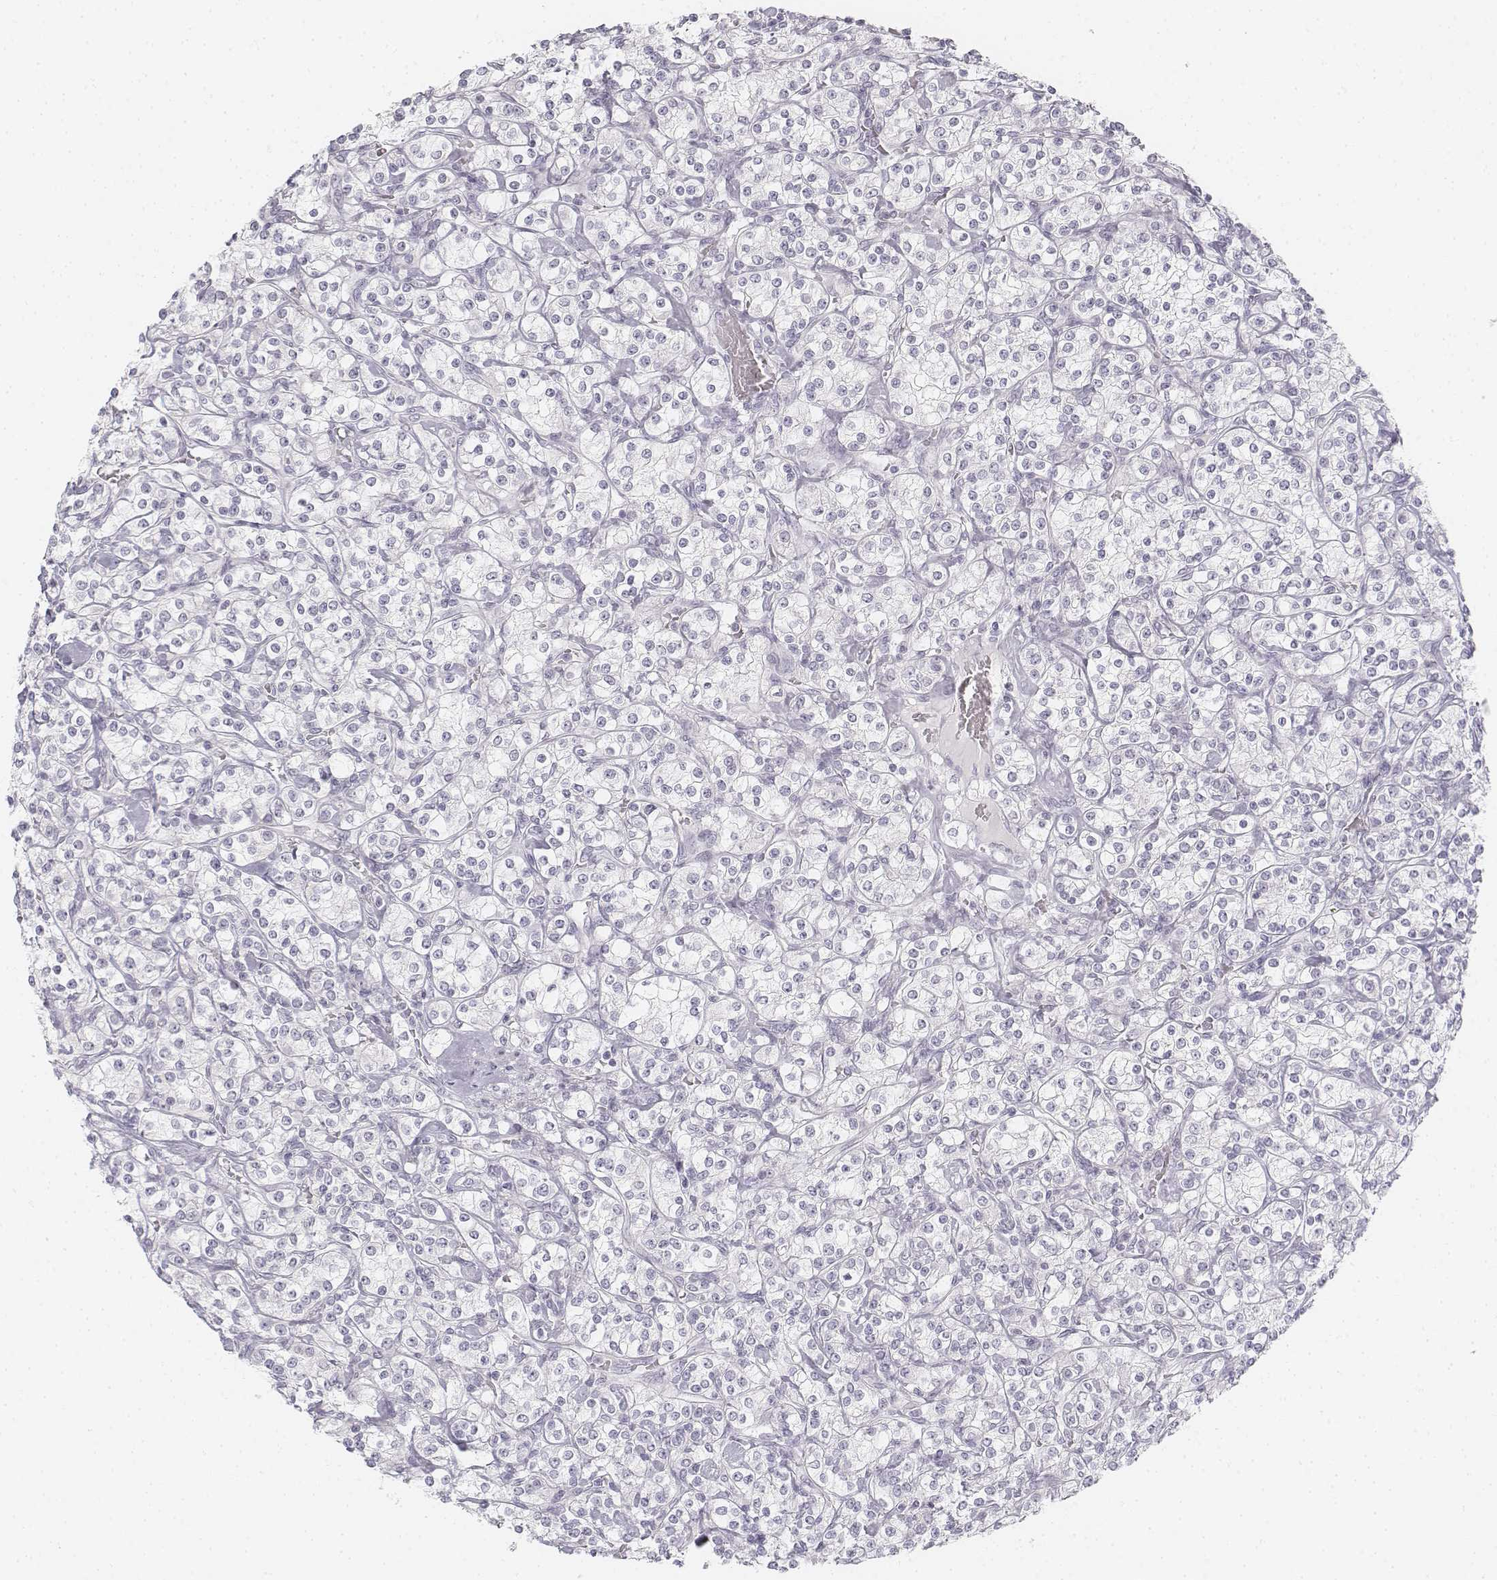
{"staining": {"intensity": "negative", "quantity": "none", "location": "none"}, "tissue": "renal cancer", "cell_type": "Tumor cells", "image_type": "cancer", "snomed": [{"axis": "morphology", "description": "Adenocarcinoma, NOS"}, {"axis": "topography", "description": "Kidney"}], "caption": "IHC image of adenocarcinoma (renal) stained for a protein (brown), which reveals no positivity in tumor cells. (Stains: DAB immunohistochemistry with hematoxylin counter stain, Microscopy: brightfield microscopy at high magnification).", "gene": "KRT25", "patient": {"sex": "male", "age": 77}}